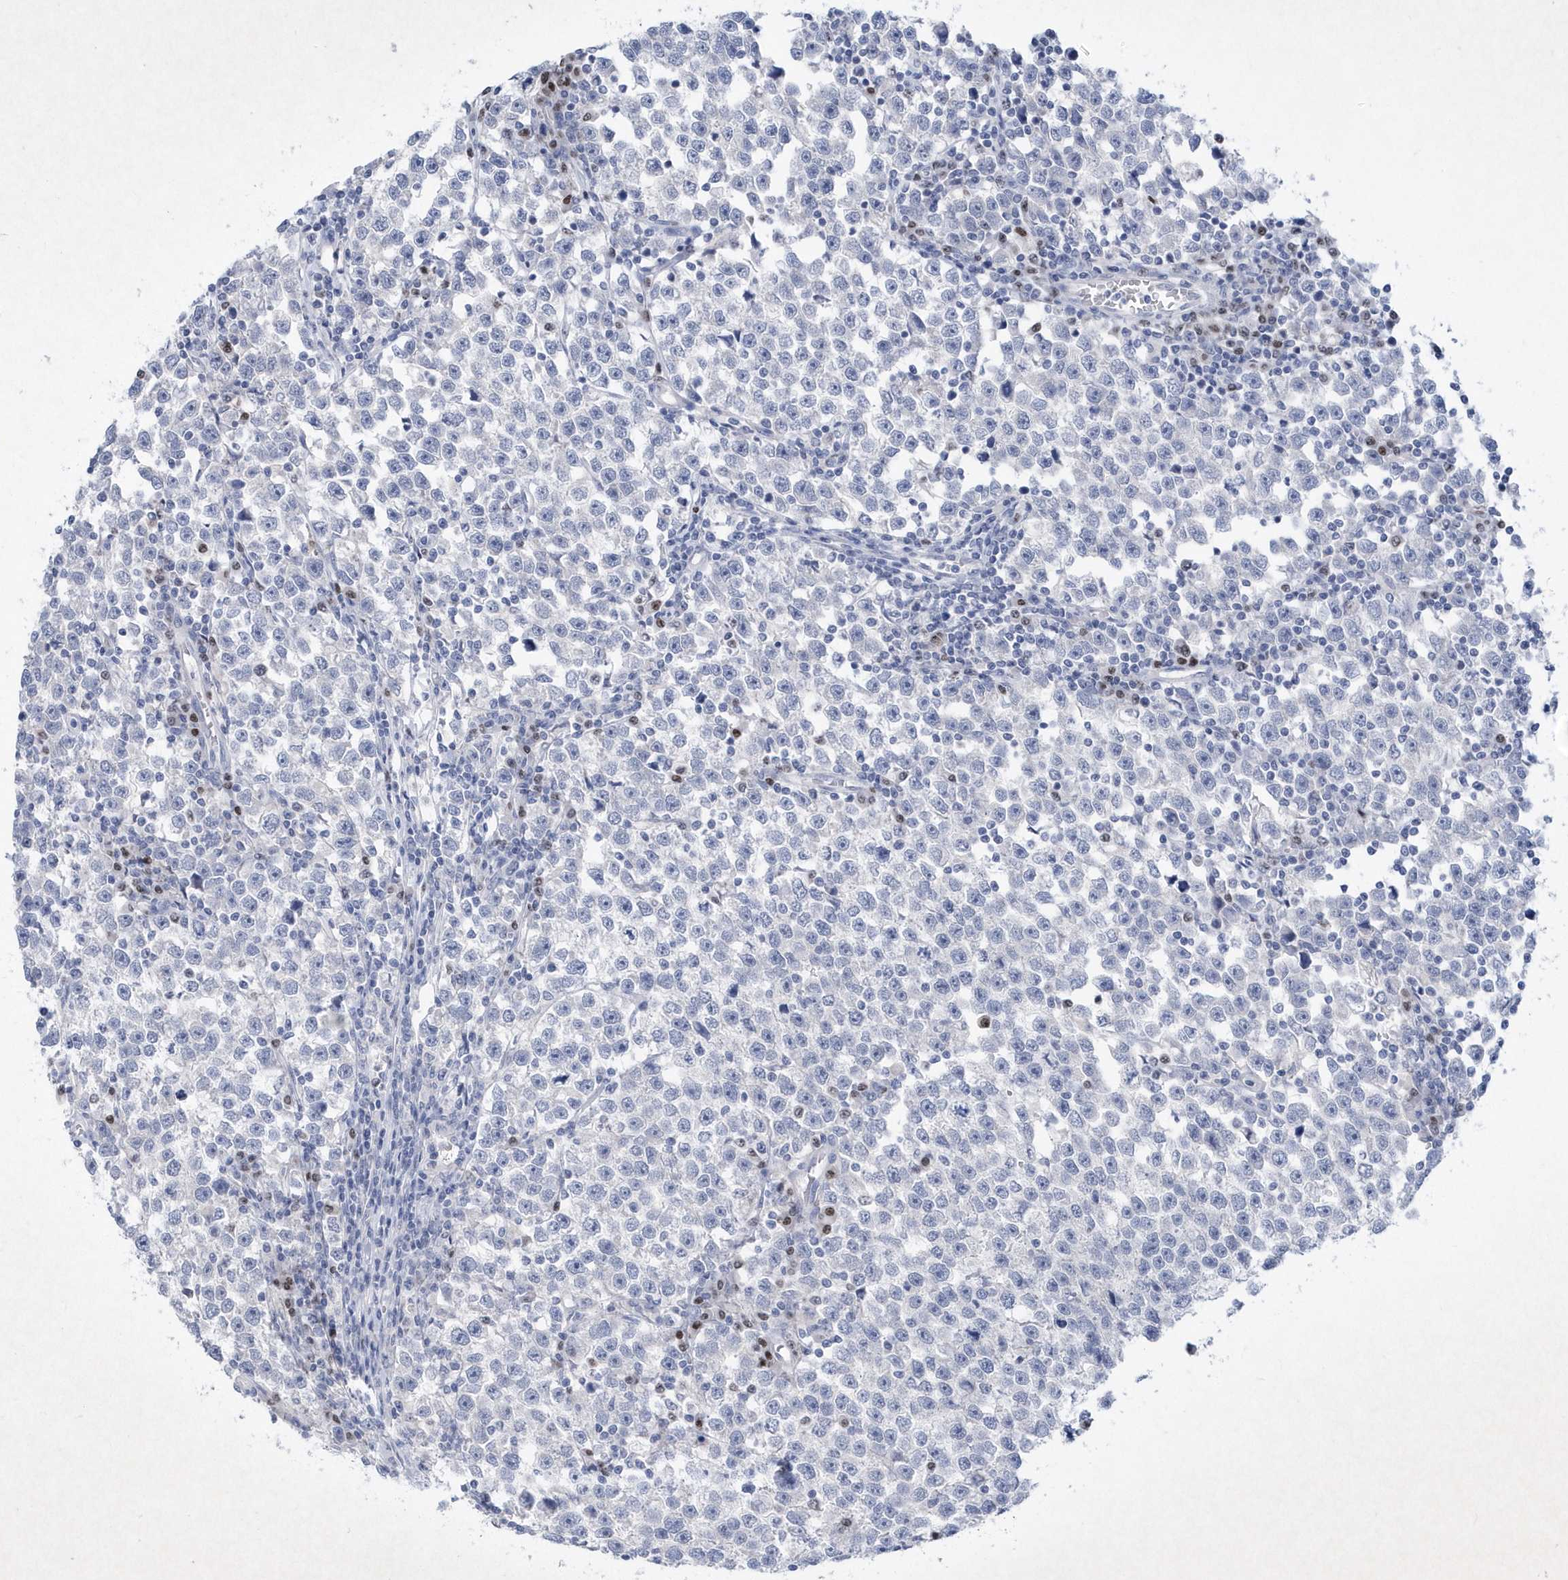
{"staining": {"intensity": "negative", "quantity": "none", "location": "none"}, "tissue": "testis cancer", "cell_type": "Tumor cells", "image_type": "cancer", "snomed": [{"axis": "morphology", "description": "Normal tissue, NOS"}, {"axis": "morphology", "description": "Seminoma, NOS"}, {"axis": "topography", "description": "Testis"}], "caption": "Human testis cancer stained for a protein using immunohistochemistry (IHC) displays no expression in tumor cells.", "gene": "BHLHA15", "patient": {"sex": "male", "age": 43}}